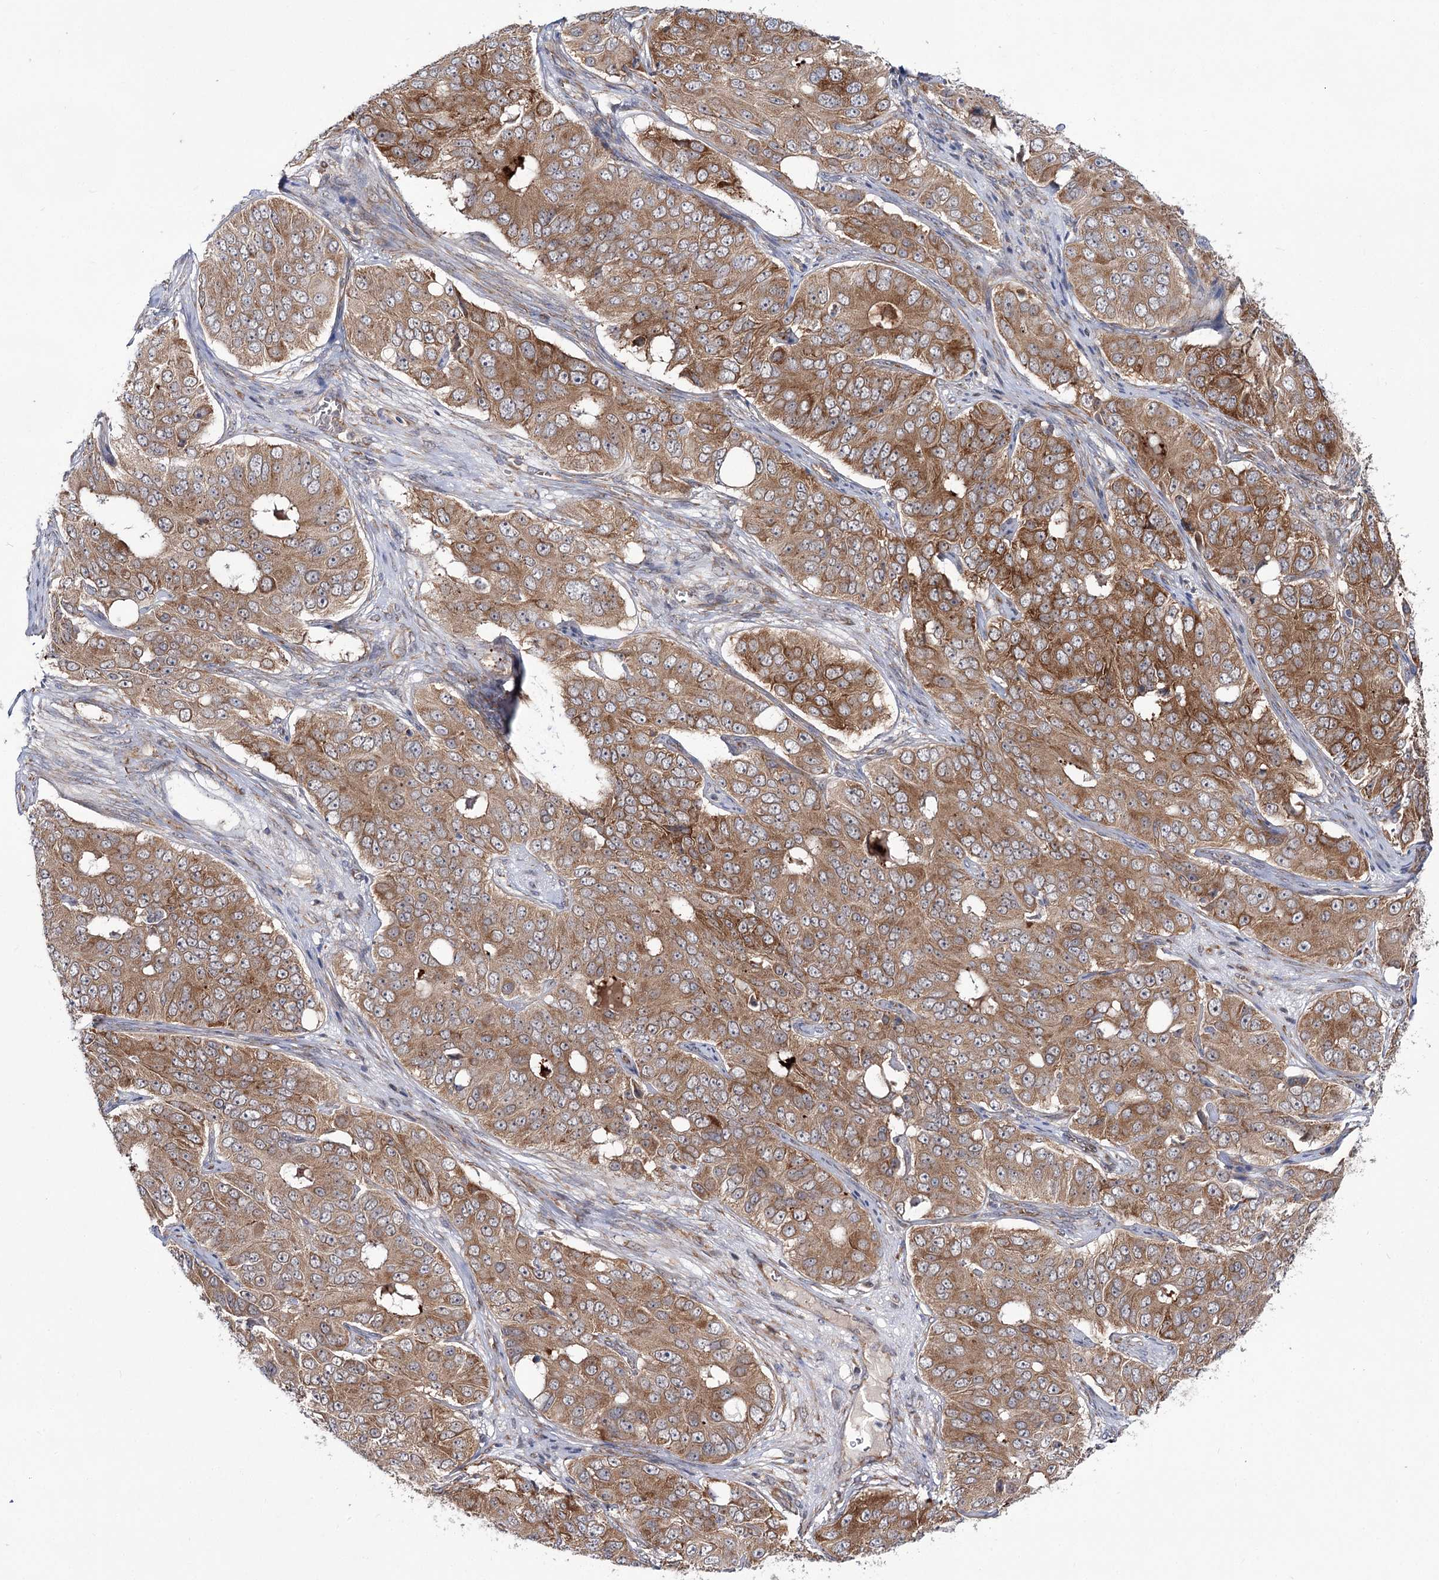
{"staining": {"intensity": "moderate", "quantity": ">75%", "location": "cytoplasmic/membranous"}, "tissue": "ovarian cancer", "cell_type": "Tumor cells", "image_type": "cancer", "snomed": [{"axis": "morphology", "description": "Carcinoma, endometroid"}, {"axis": "topography", "description": "Ovary"}], "caption": "Approximately >75% of tumor cells in human ovarian cancer exhibit moderate cytoplasmic/membranous protein expression as visualized by brown immunohistochemical staining.", "gene": "VWA2", "patient": {"sex": "female", "age": 51}}